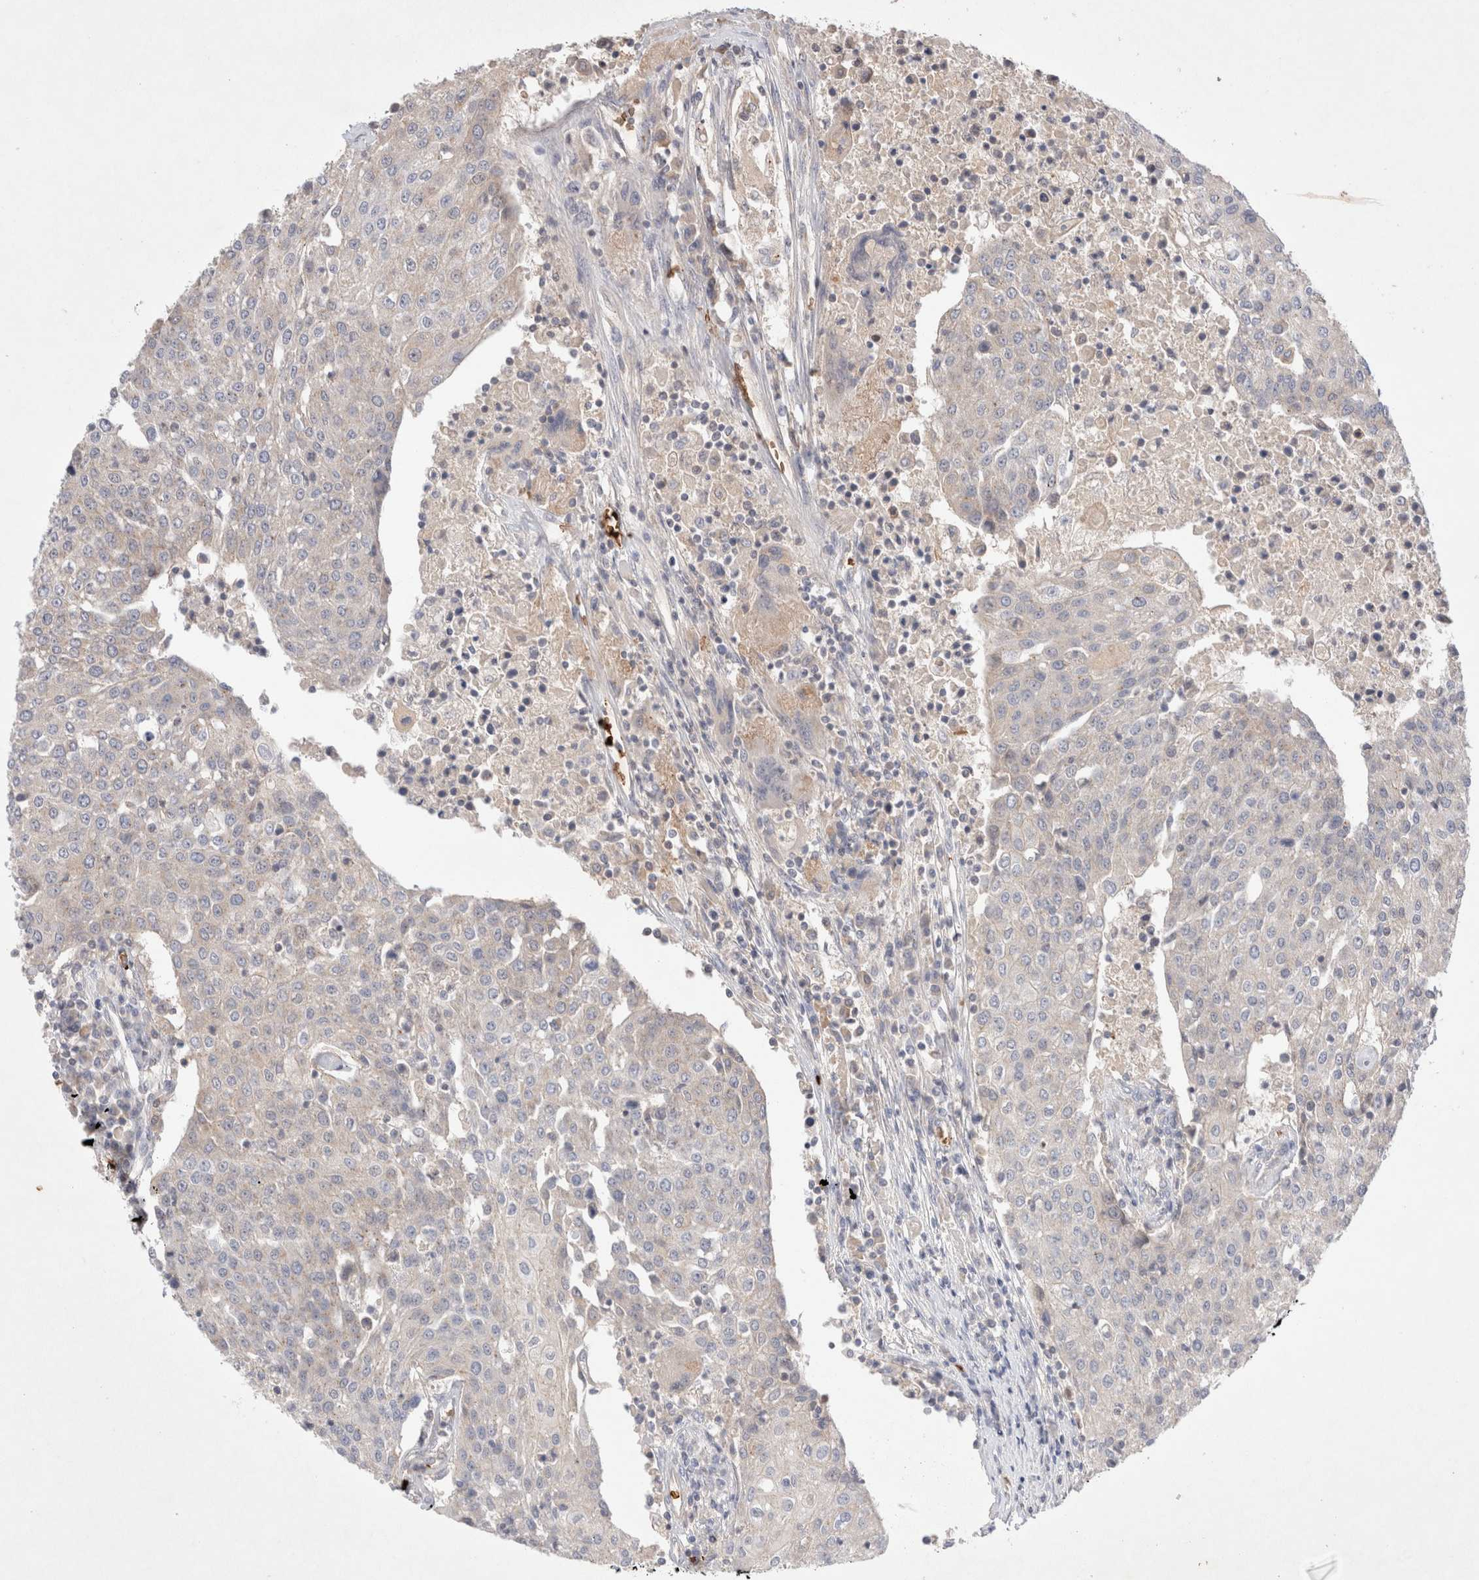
{"staining": {"intensity": "moderate", "quantity": "<25%", "location": "cytoplasmic/membranous"}, "tissue": "urothelial cancer", "cell_type": "Tumor cells", "image_type": "cancer", "snomed": [{"axis": "morphology", "description": "Urothelial carcinoma, High grade"}, {"axis": "topography", "description": "Urinary bladder"}], "caption": "Brown immunohistochemical staining in human urothelial cancer shows moderate cytoplasmic/membranous expression in about <25% of tumor cells.", "gene": "MST1", "patient": {"sex": "female", "age": 85}}